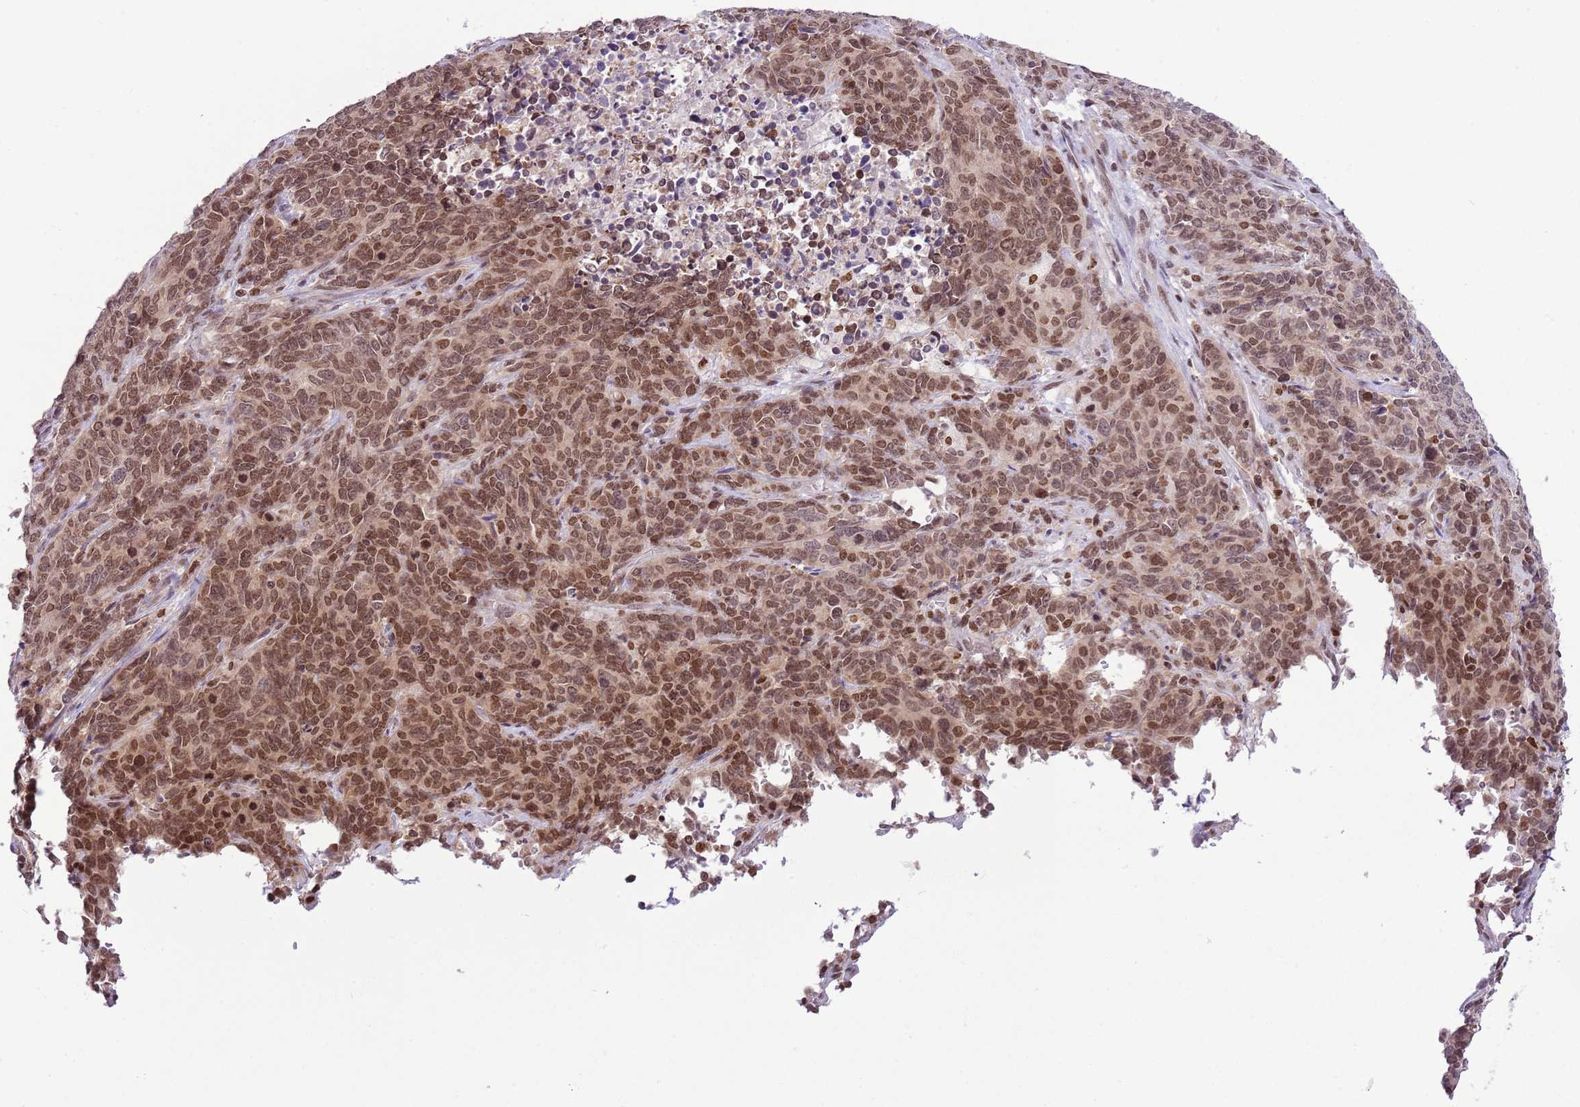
{"staining": {"intensity": "moderate", "quantity": ">75%", "location": "nuclear"}, "tissue": "cervical cancer", "cell_type": "Tumor cells", "image_type": "cancer", "snomed": [{"axis": "morphology", "description": "Squamous cell carcinoma, NOS"}, {"axis": "topography", "description": "Cervix"}], "caption": "Approximately >75% of tumor cells in human cervical cancer (squamous cell carcinoma) reveal moderate nuclear protein expression as visualized by brown immunohistochemical staining.", "gene": "SELENOH", "patient": {"sex": "female", "age": 60}}